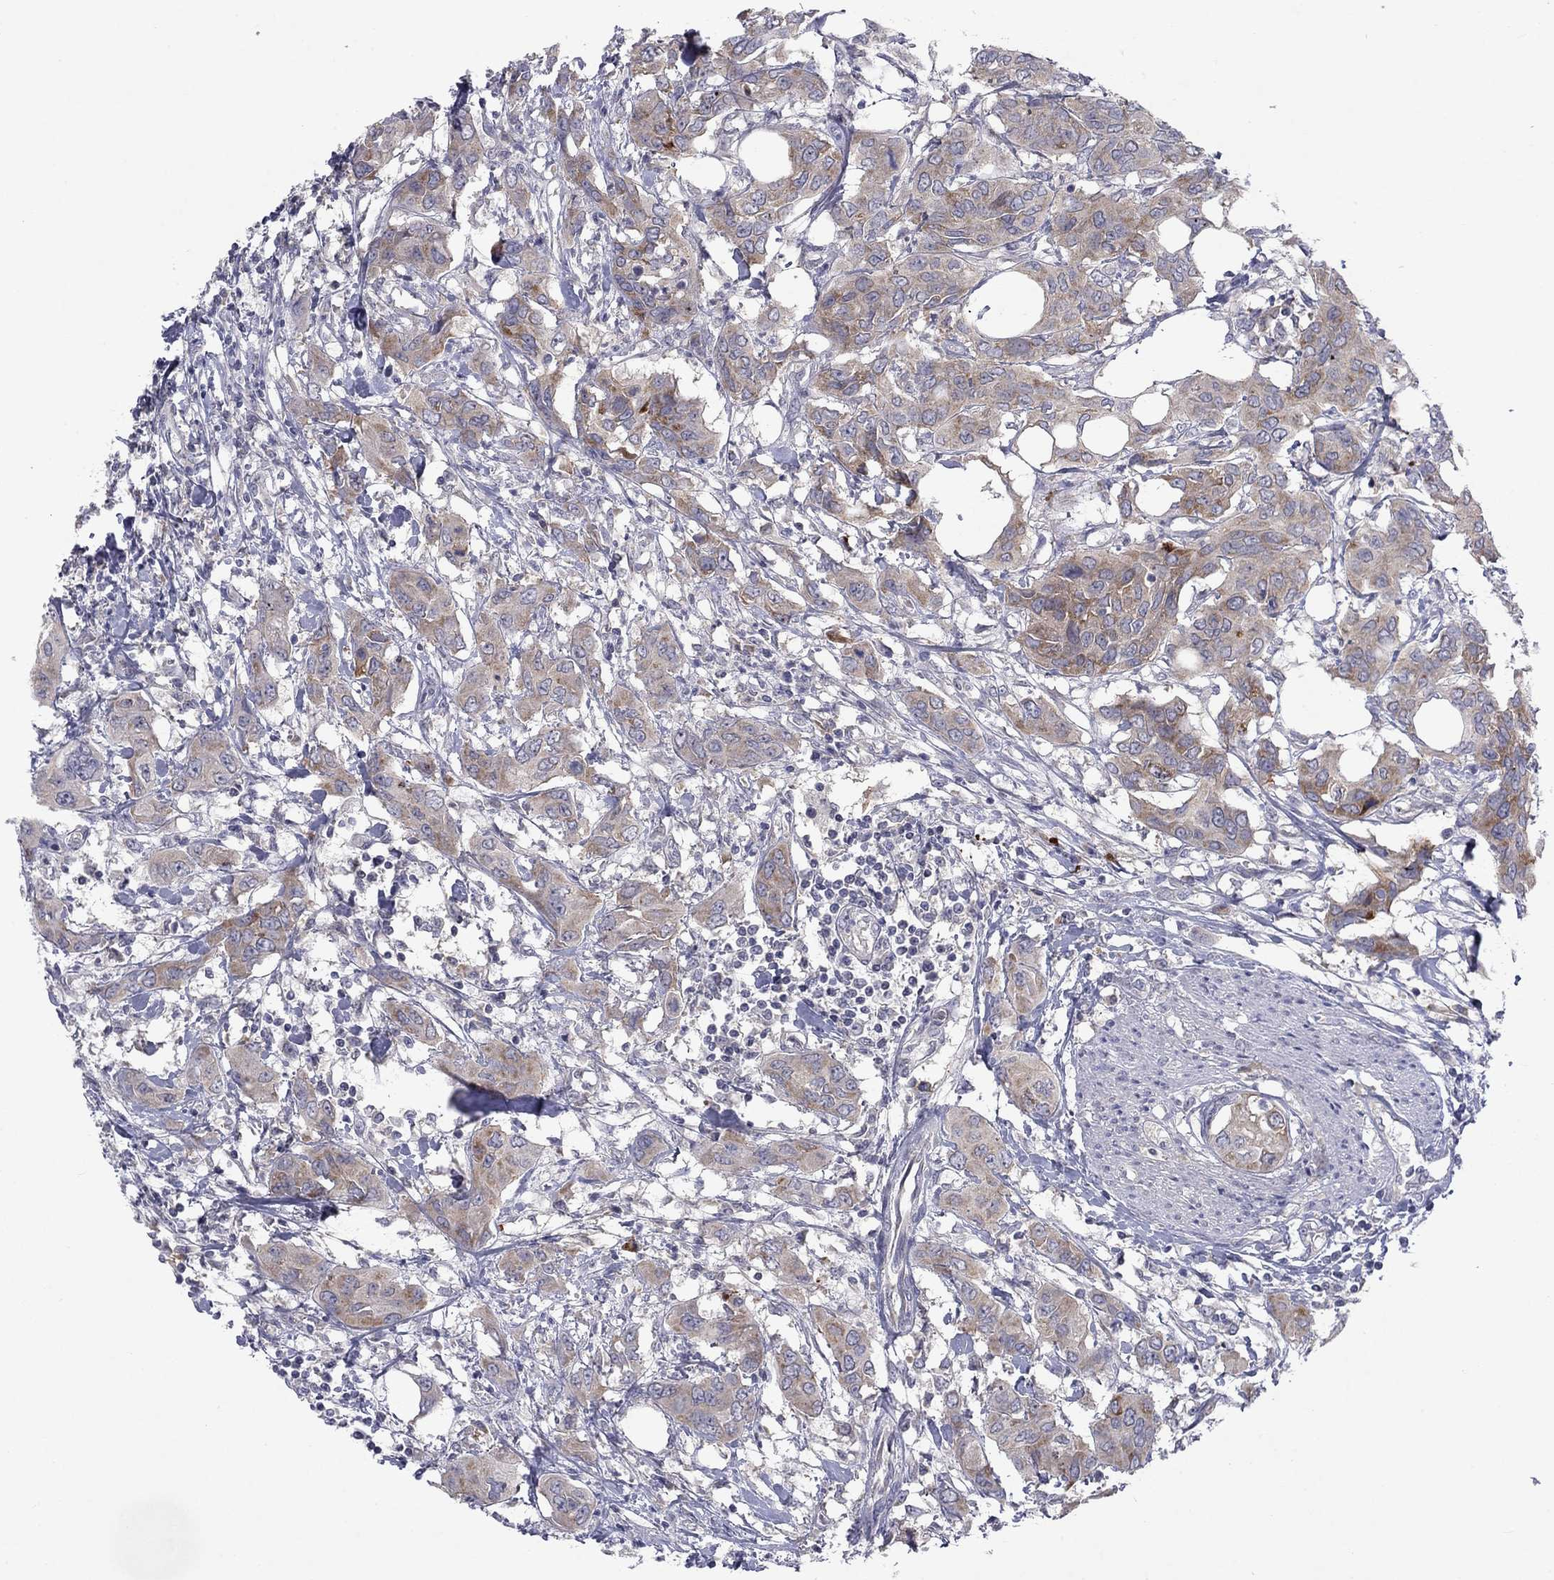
{"staining": {"intensity": "moderate", "quantity": "25%-75%", "location": "cytoplasmic/membranous"}, "tissue": "urothelial cancer", "cell_type": "Tumor cells", "image_type": "cancer", "snomed": [{"axis": "morphology", "description": "Urothelial carcinoma, NOS"}, {"axis": "morphology", "description": "Urothelial carcinoma, High grade"}, {"axis": "topography", "description": "Urinary bladder"}], "caption": "The image reveals staining of urothelial cancer, revealing moderate cytoplasmic/membranous protein staining (brown color) within tumor cells.", "gene": "CACNA1A", "patient": {"sex": "male", "age": 63}}